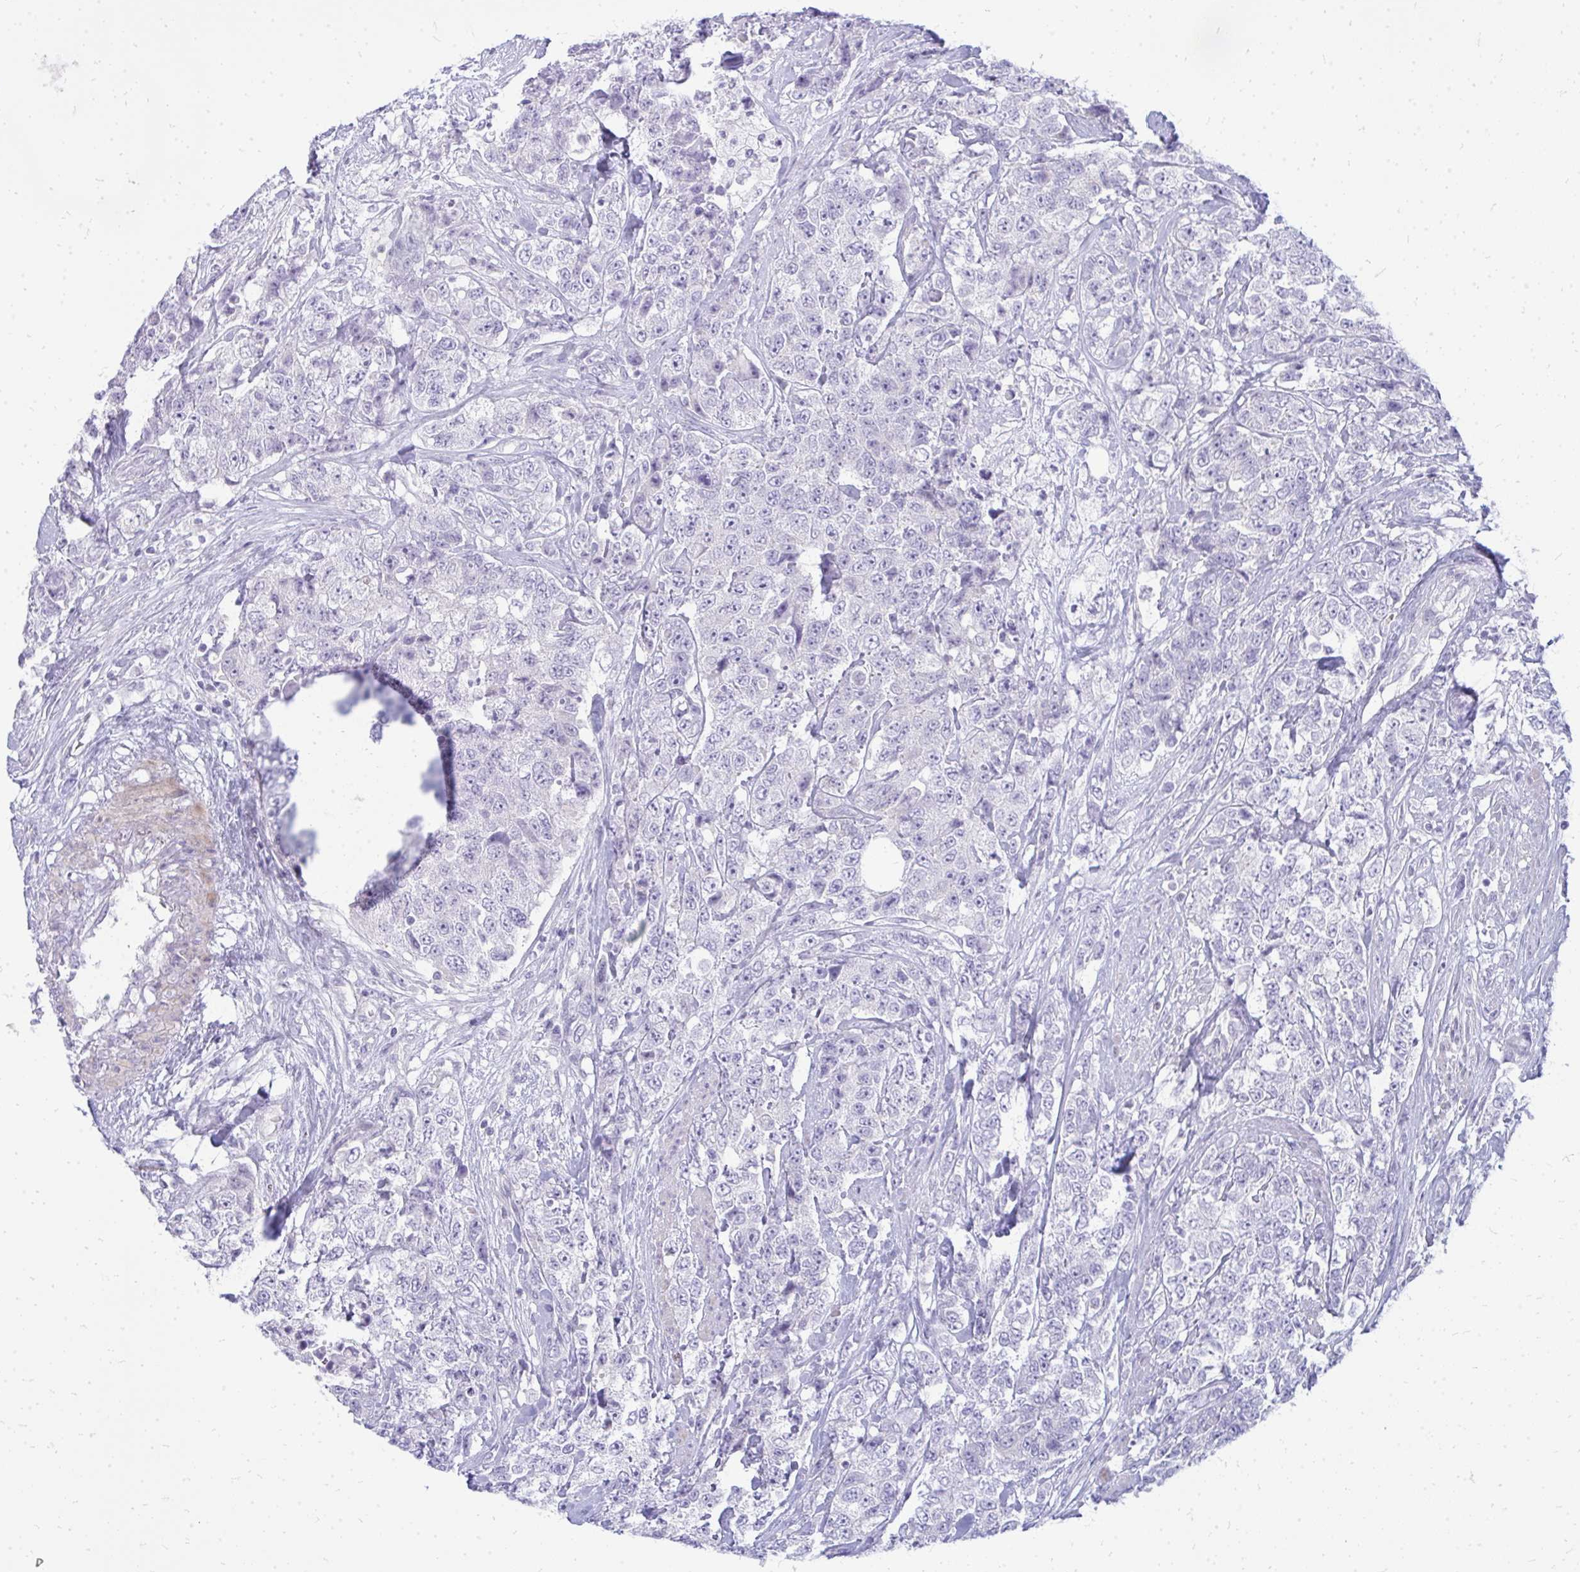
{"staining": {"intensity": "negative", "quantity": "none", "location": "none"}, "tissue": "urothelial cancer", "cell_type": "Tumor cells", "image_type": "cancer", "snomed": [{"axis": "morphology", "description": "Urothelial carcinoma, High grade"}, {"axis": "topography", "description": "Urinary bladder"}], "caption": "High magnification brightfield microscopy of high-grade urothelial carcinoma stained with DAB (brown) and counterstained with hematoxylin (blue): tumor cells show no significant positivity.", "gene": "TSPEAR", "patient": {"sex": "female", "age": 78}}